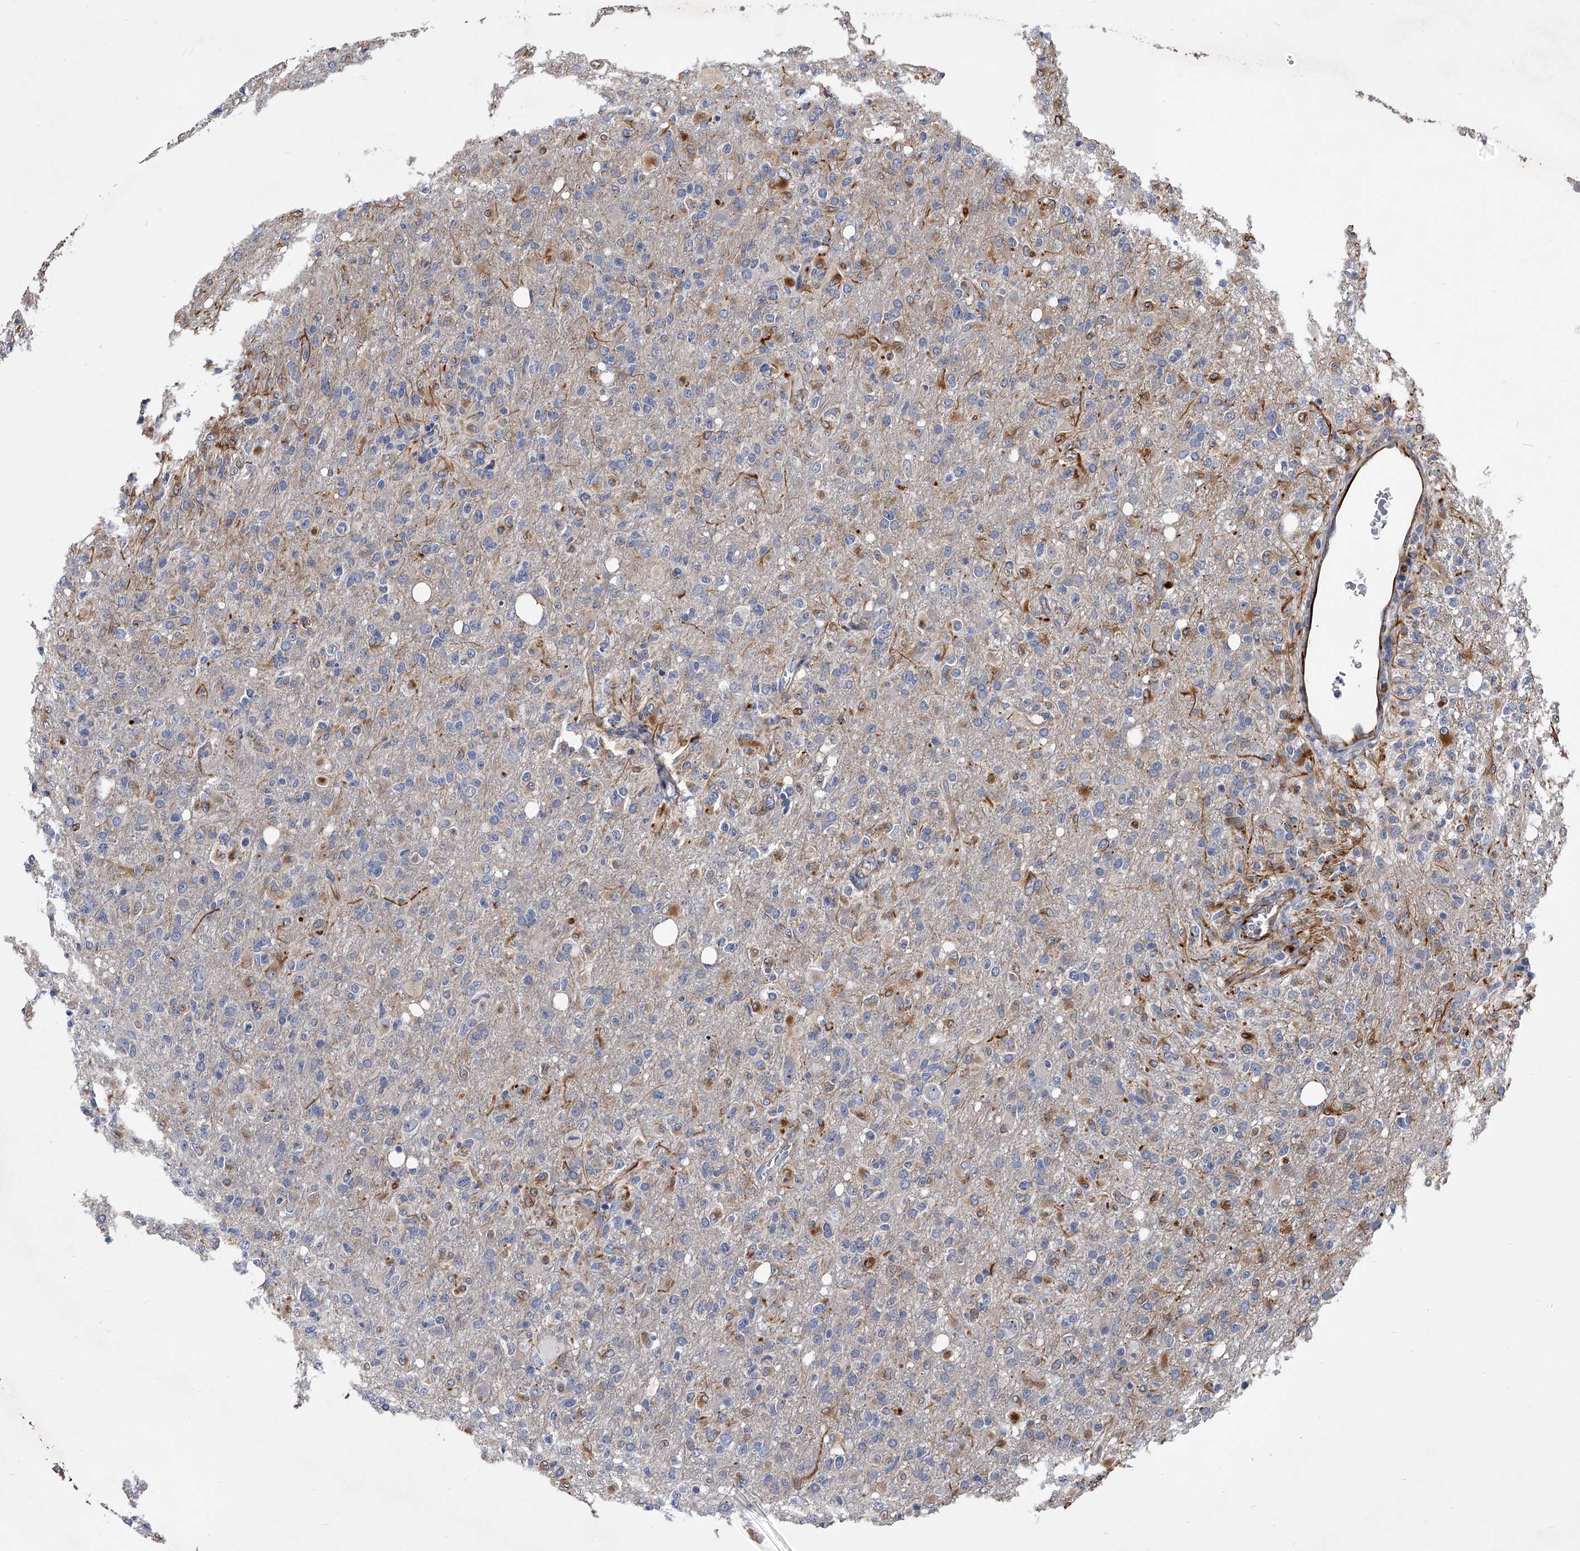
{"staining": {"intensity": "moderate", "quantity": "<25%", "location": "cytoplasmic/membranous"}, "tissue": "glioma", "cell_type": "Tumor cells", "image_type": "cancer", "snomed": [{"axis": "morphology", "description": "Glioma, malignant, High grade"}, {"axis": "topography", "description": "Brain"}], "caption": "Malignant glioma (high-grade) stained with IHC demonstrates moderate cytoplasmic/membranous expression in approximately <25% of tumor cells.", "gene": "EFCAB7", "patient": {"sex": "female", "age": 57}}